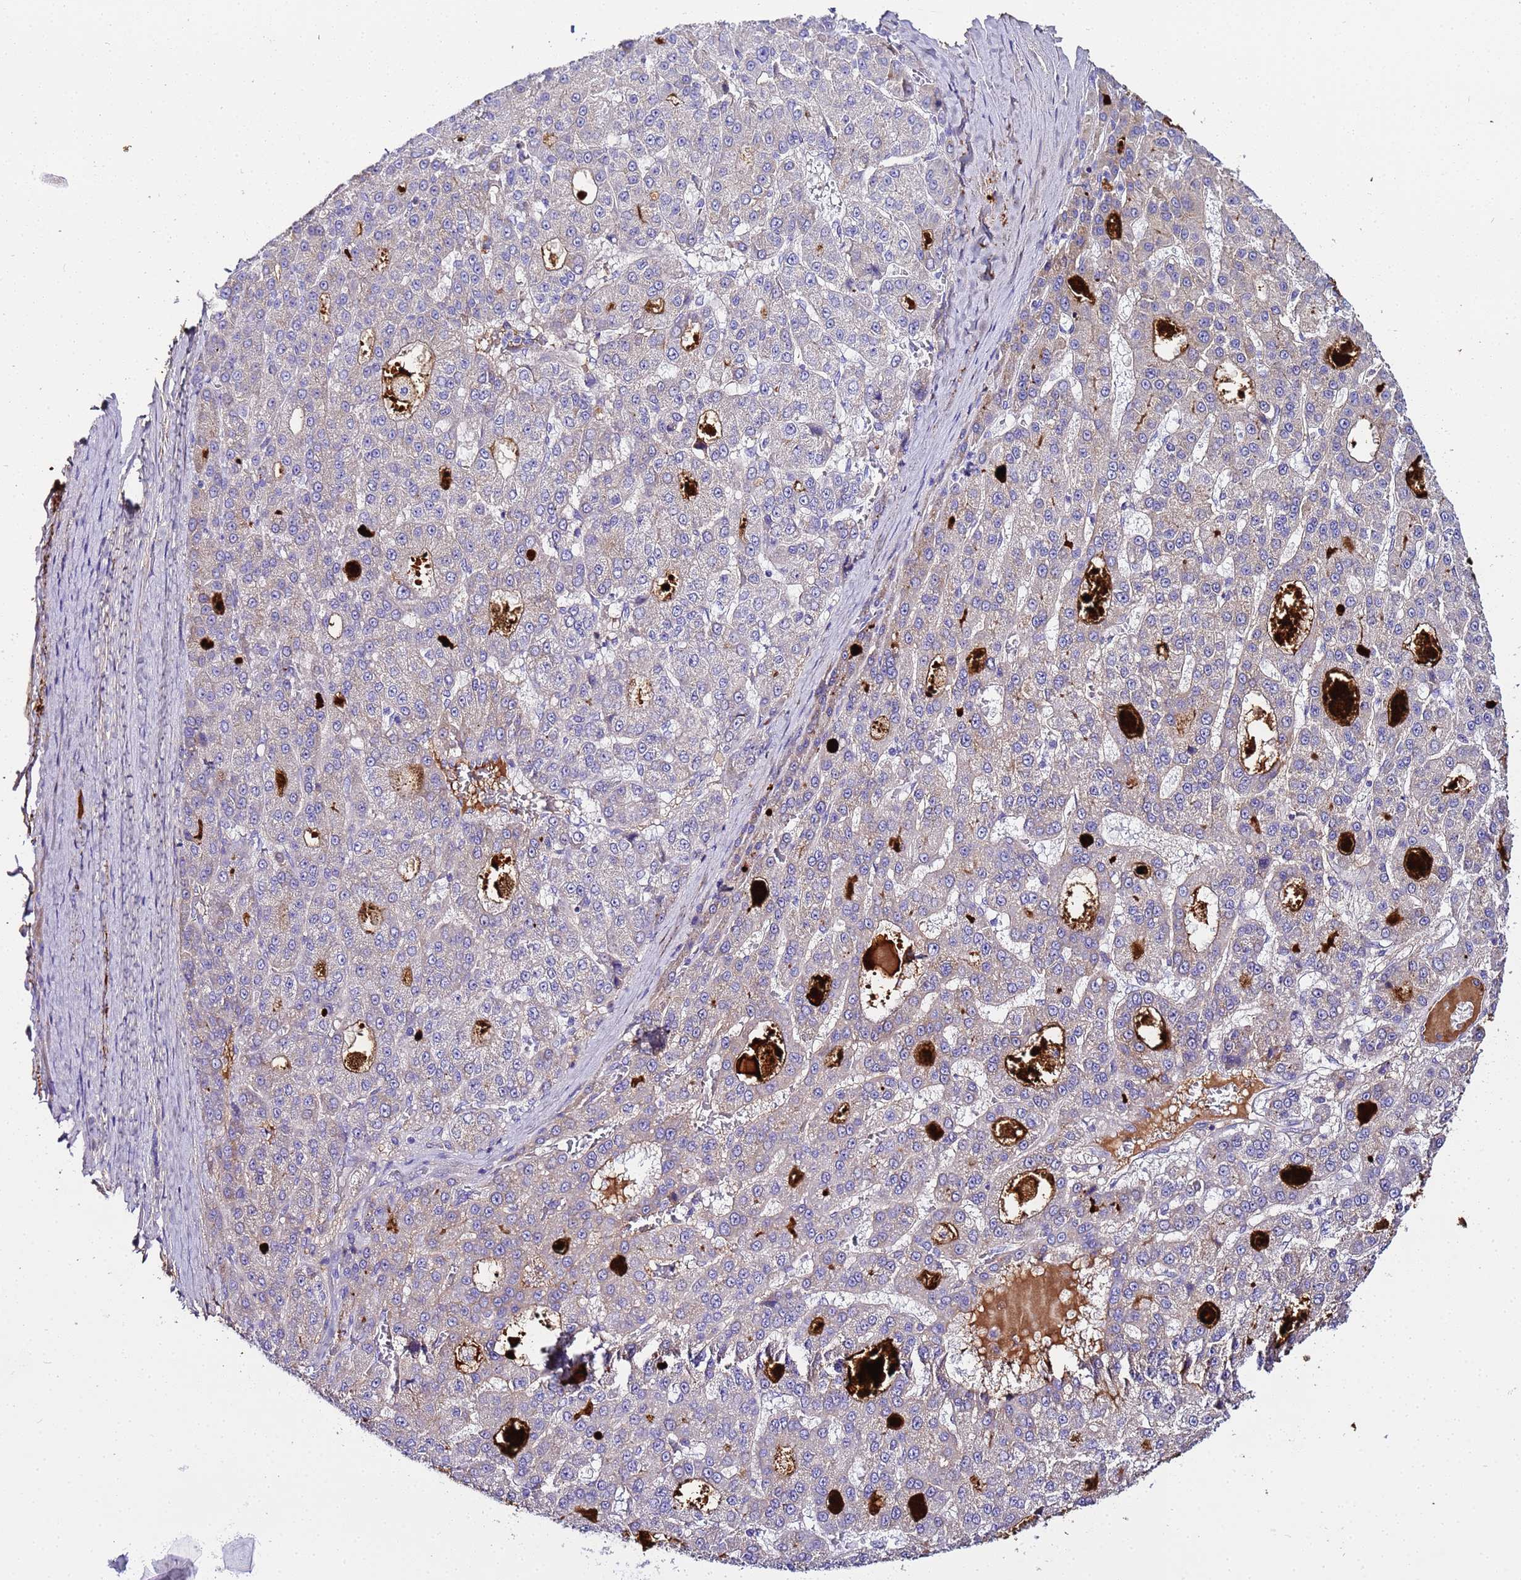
{"staining": {"intensity": "moderate", "quantity": "25%-75%", "location": "cytoplasmic/membranous"}, "tissue": "liver cancer", "cell_type": "Tumor cells", "image_type": "cancer", "snomed": [{"axis": "morphology", "description": "Carcinoma, Hepatocellular, NOS"}, {"axis": "topography", "description": "Liver"}], "caption": "This image demonstrates liver cancer stained with immunohistochemistry to label a protein in brown. The cytoplasmic/membranous of tumor cells show moderate positivity for the protein. Nuclei are counter-stained blue.", "gene": "CFHR2", "patient": {"sex": "male", "age": 70}}